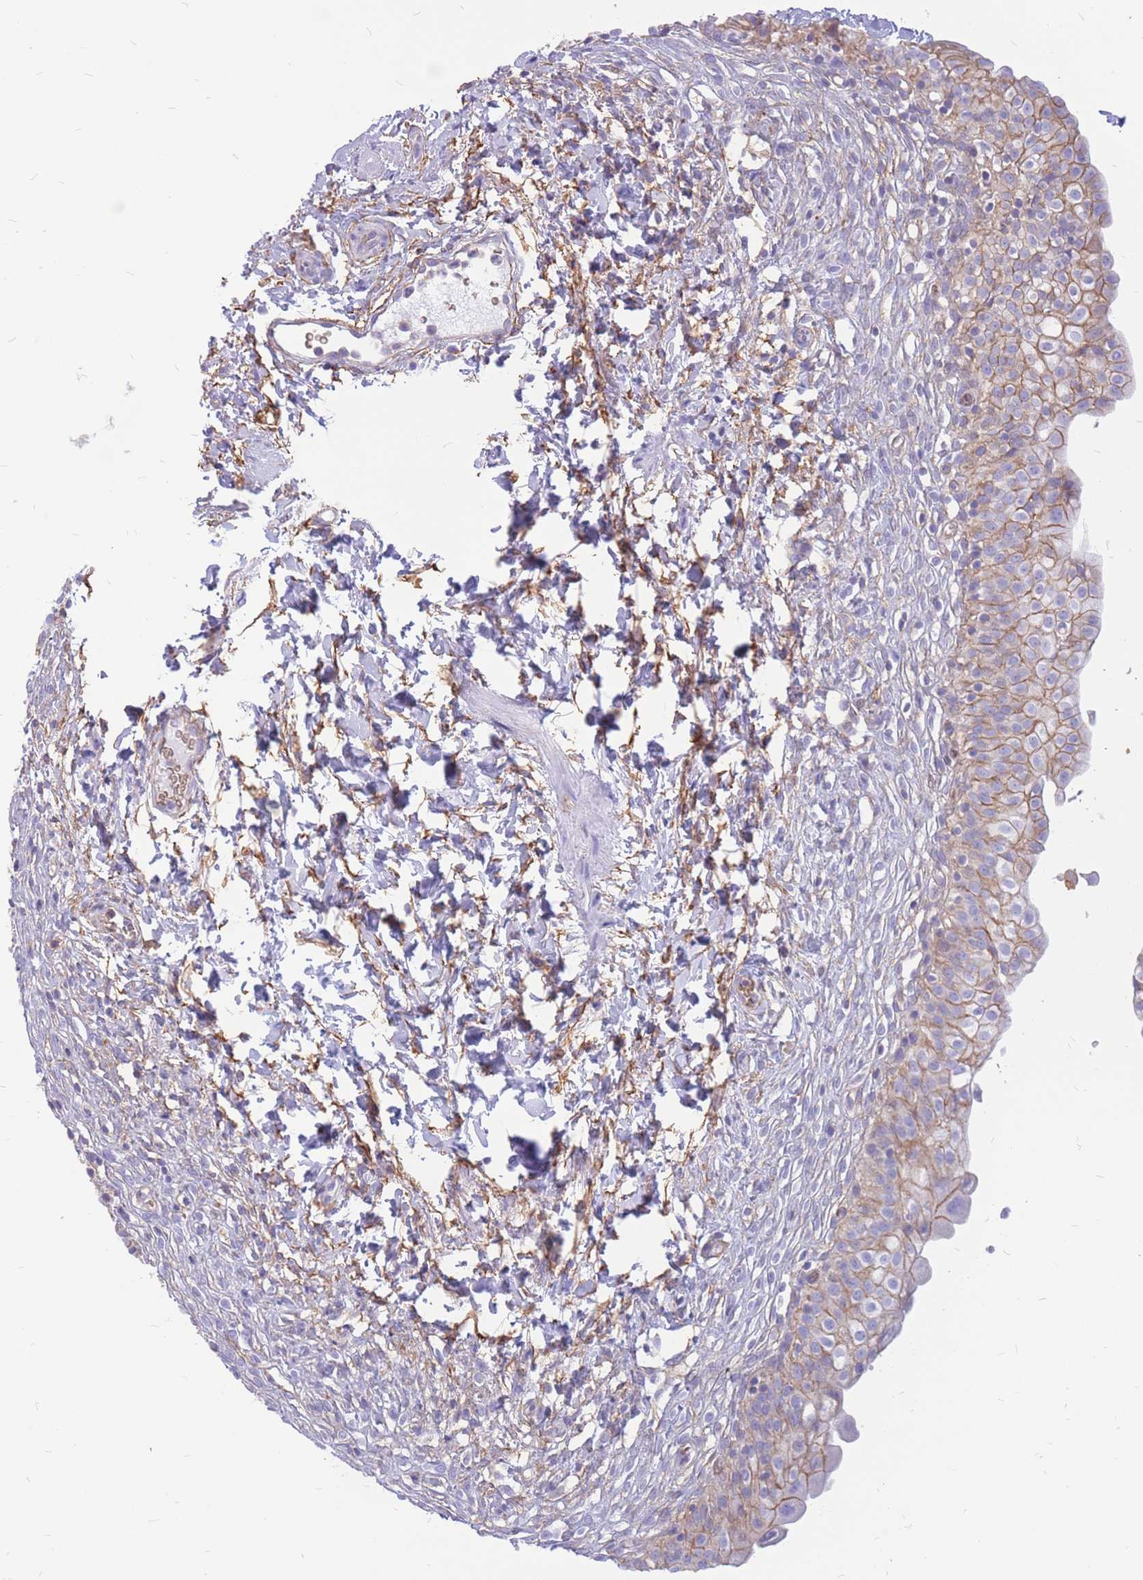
{"staining": {"intensity": "moderate", "quantity": "25%-75%", "location": "cytoplasmic/membranous"}, "tissue": "urinary bladder", "cell_type": "Urothelial cells", "image_type": "normal", "snomed": [{"axis": "morphology", "description": "Normal tissue, NOS"}, {"axis": "topography", "description": "Urinary bladder"}], "caption": "Human urinary bladder stained with a brown dye demonstrates moderate cytoplasmic/membranous positive expression in approximately 25%-75% of urothelial cells.", "gene": "ADD2", "patient": {"sex": "male", "age": 55}}